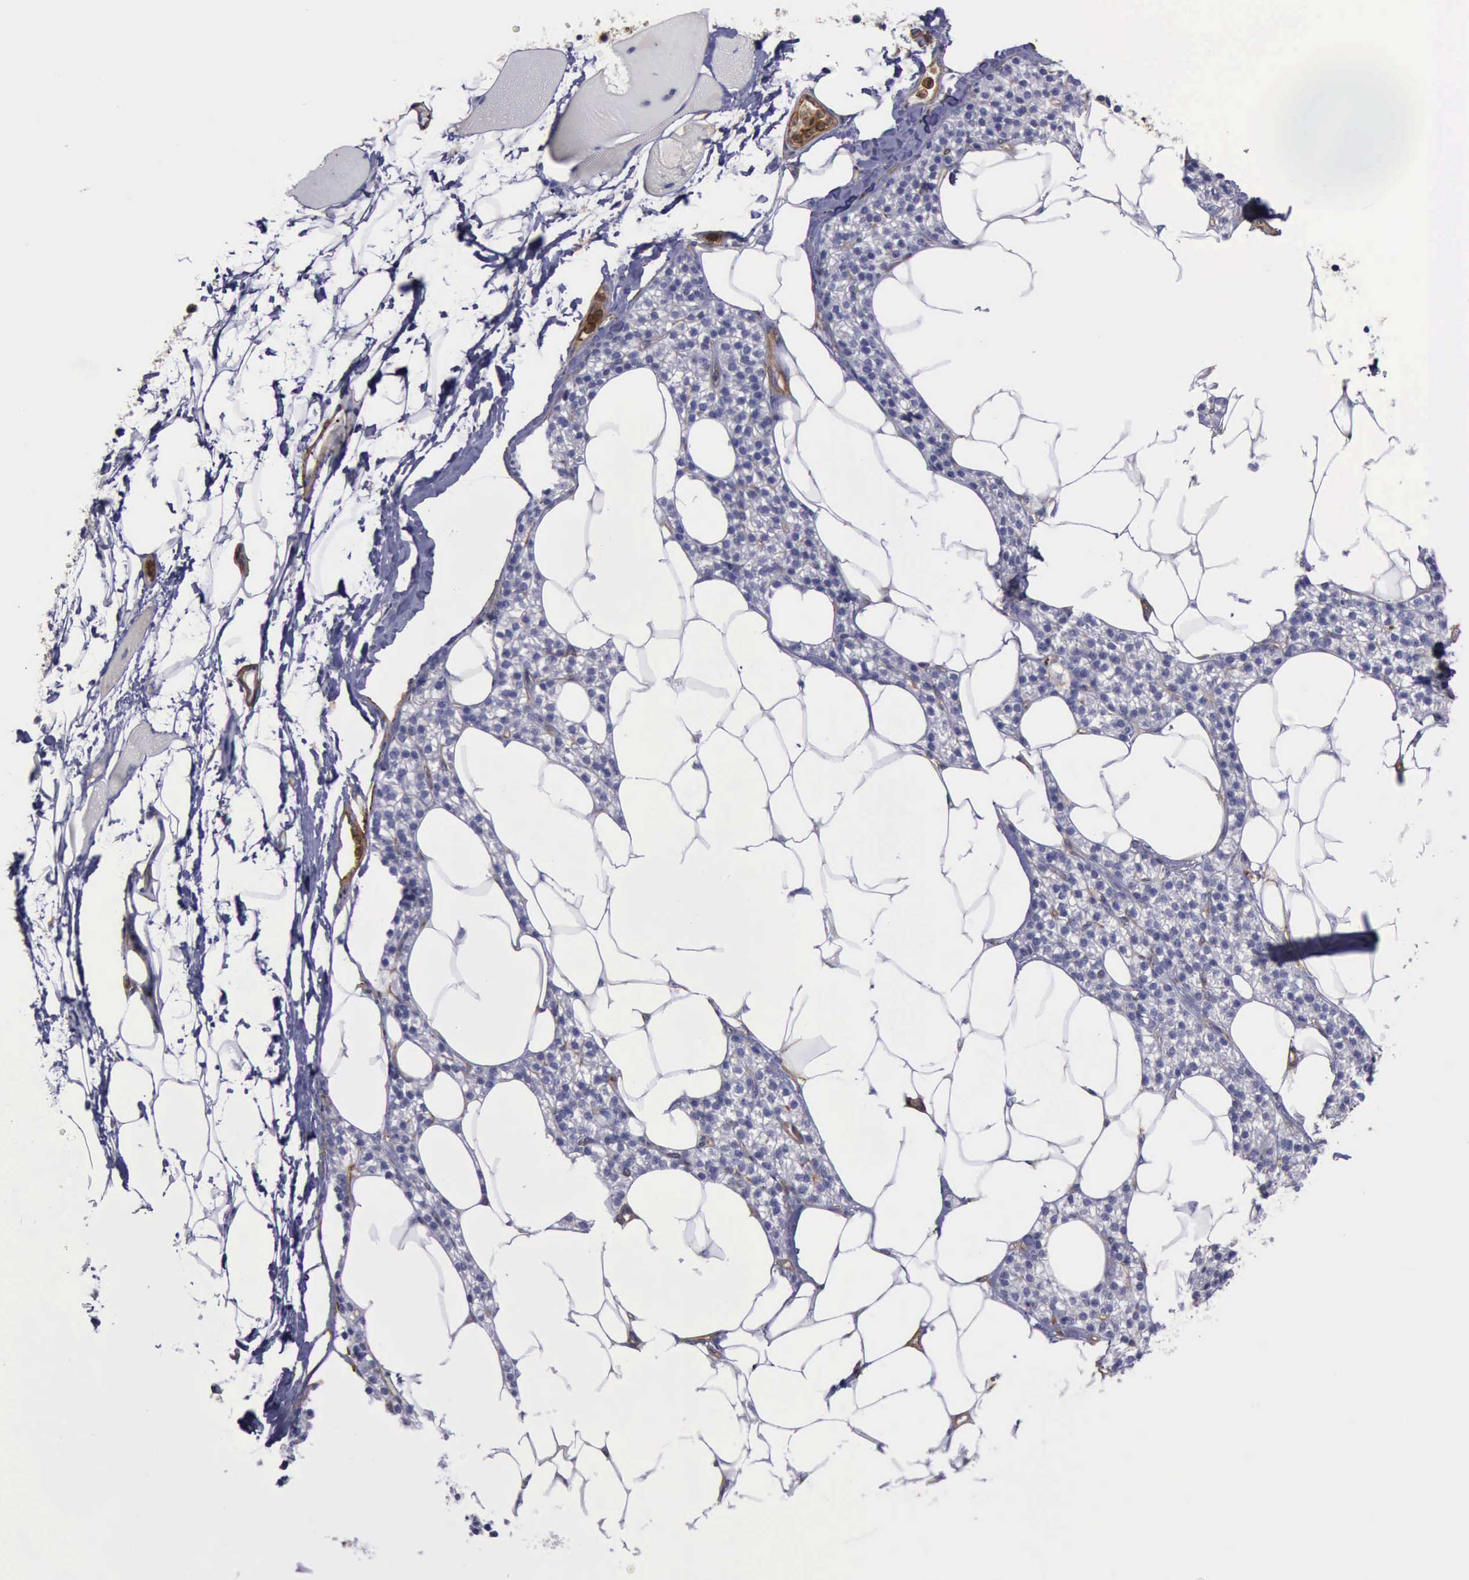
{"staining": {"intensity": "negative", "quantity": "none", "location": "none"}, "tissue": "skeletal muscle", "cell_type": "Myocytes", "image_type": "normal", "snomed": [{"axis": "morphology", "description": "Normal tissue, NOS"}, {"axis": "topography", "description": "Skeletal muscle"}, {"axis": "topography", "description": "Parathyroid gland"}], "caption": "Image shows no protein positivity in myocytes of normal skeletal muscle.", "gene": "FLNA", "patient": {"sex": "female", "age": 37}}